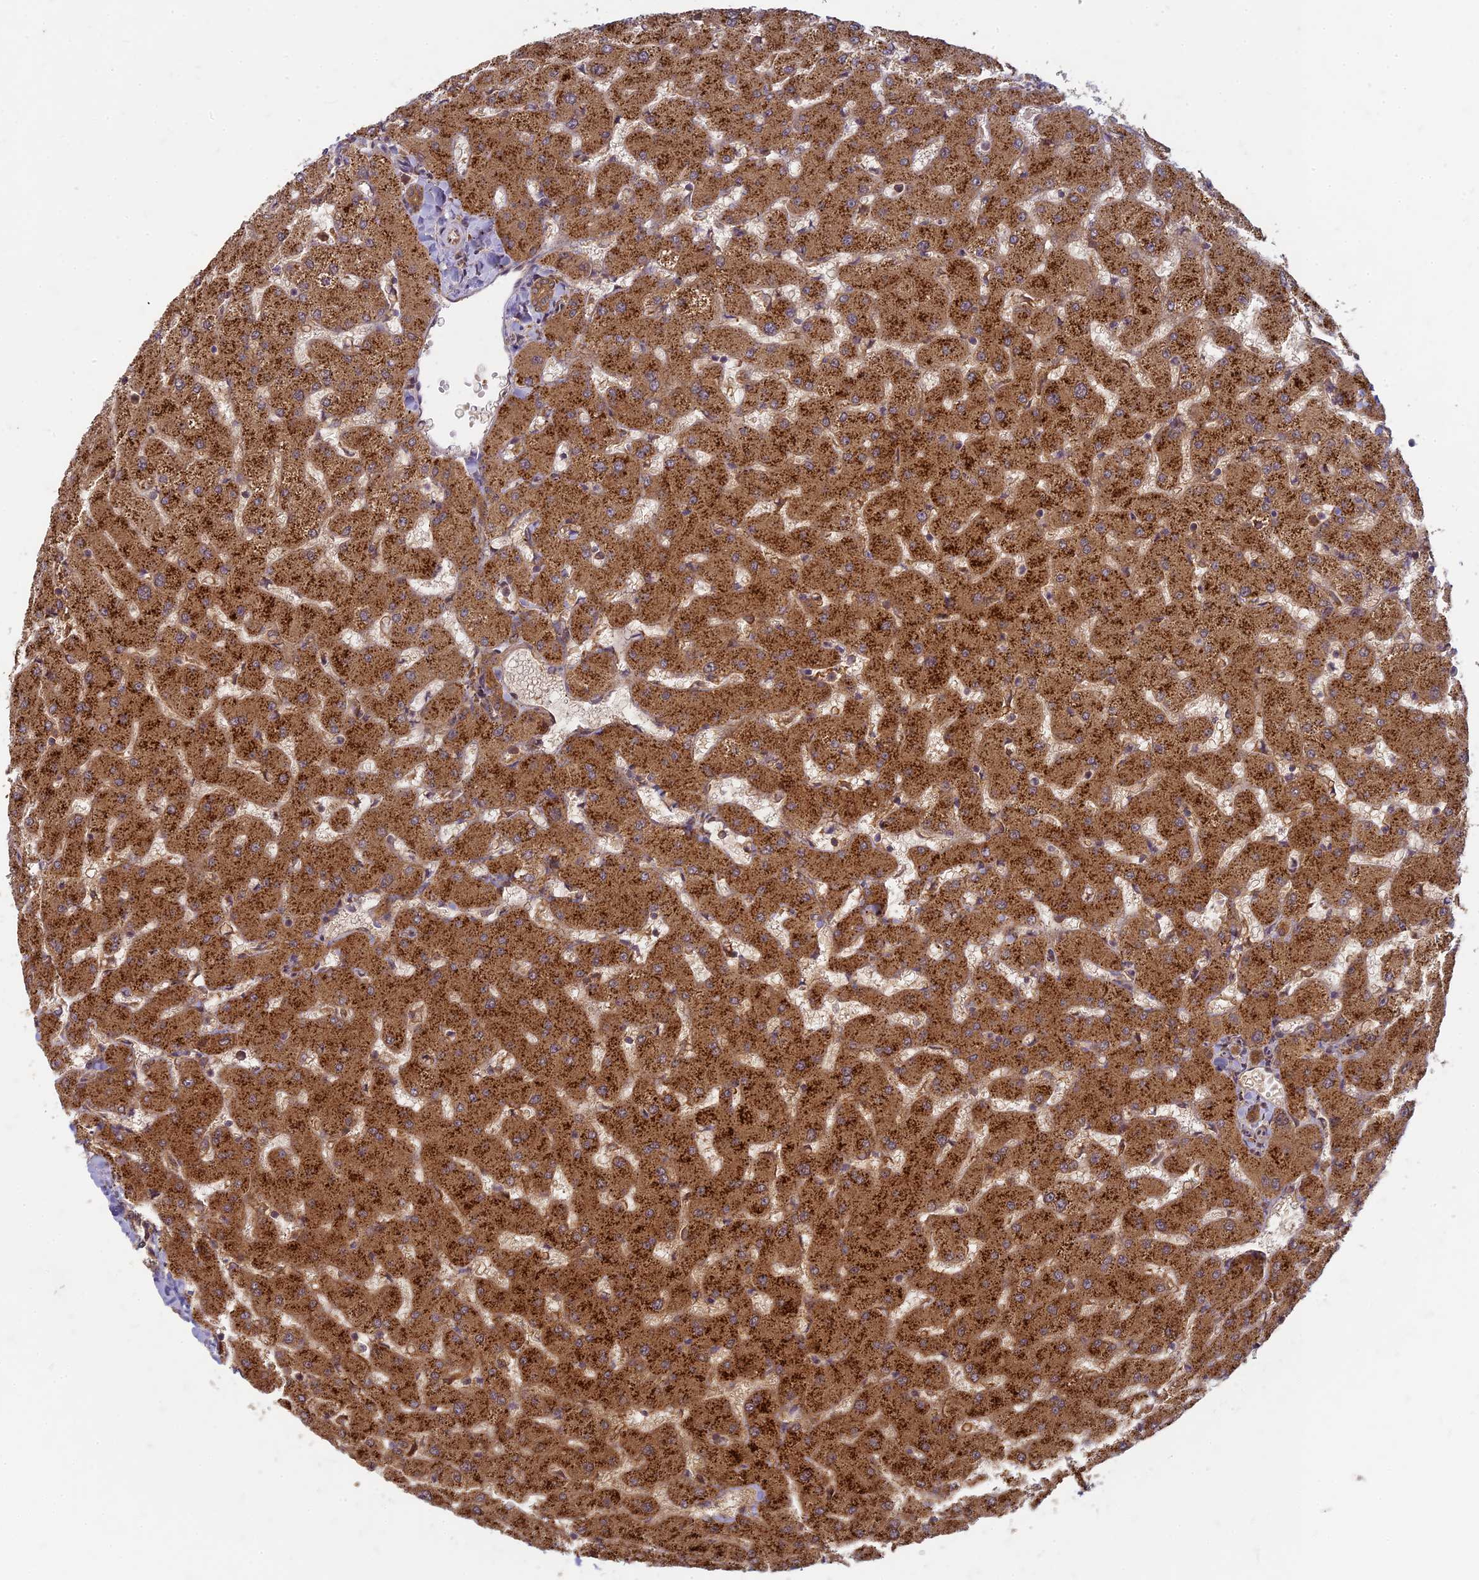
{"staining": {"intensity": "moderate", "quantity": ">75%", "location": "cytoplasmic/membranous"}, "tissue": "liver", "cell_type": "Cholangiocytes", "image_type": "normal", "snomed": [{"axis": "morphology", "description": "Normal tissue, NOS"}, {"axis": "topography", "description": "Liver"}], "caption": "This is a photomicrograph of immunohistochemistry staining of unremarkable liver, which shows moderate staining in the cytoplasmic/membranous of cholangiocytes.", "gene": "TCF25", "patient": {"sex": "female", "age": 63}}